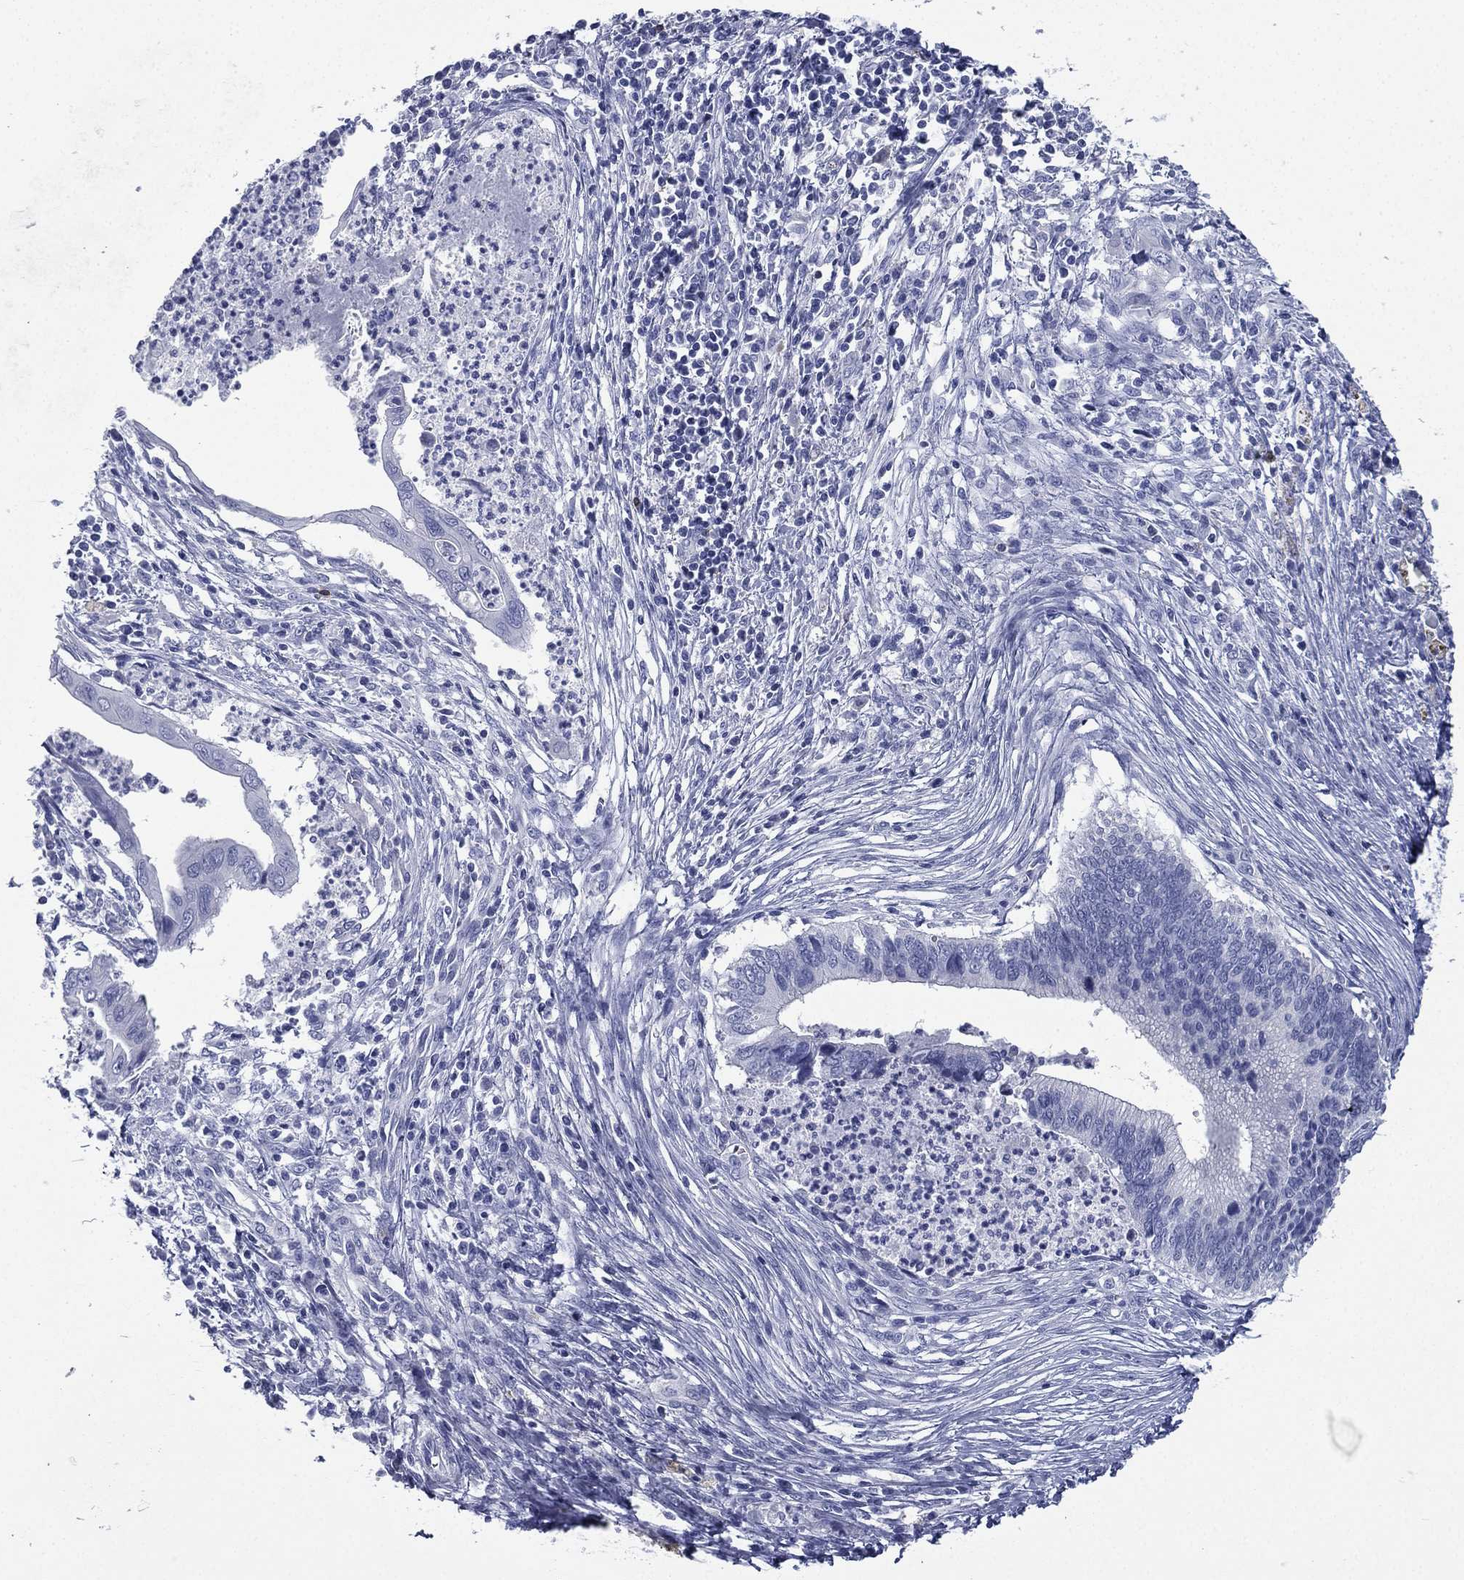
{"staining": {"intensity": "negative", "quantity": "none", "location": "none"}, "tissue": "cervical cancer", "cell_type": "Tumor cells", "image_type": "cancer", "snomed": [{"axis": "morphology", "description": "Adenocarcinoma, NOS"}, {"axis": "topography", "description": "Cervix"}], "caption": "Immunohistochemistry (IHC) histopathology image of neoplastic tissue: cervical cancer stained with DAB demonstrates no significant protein staining in tumor cells.", "gene": "FCER2", "patient": {"sex": "female", "age": 42}}